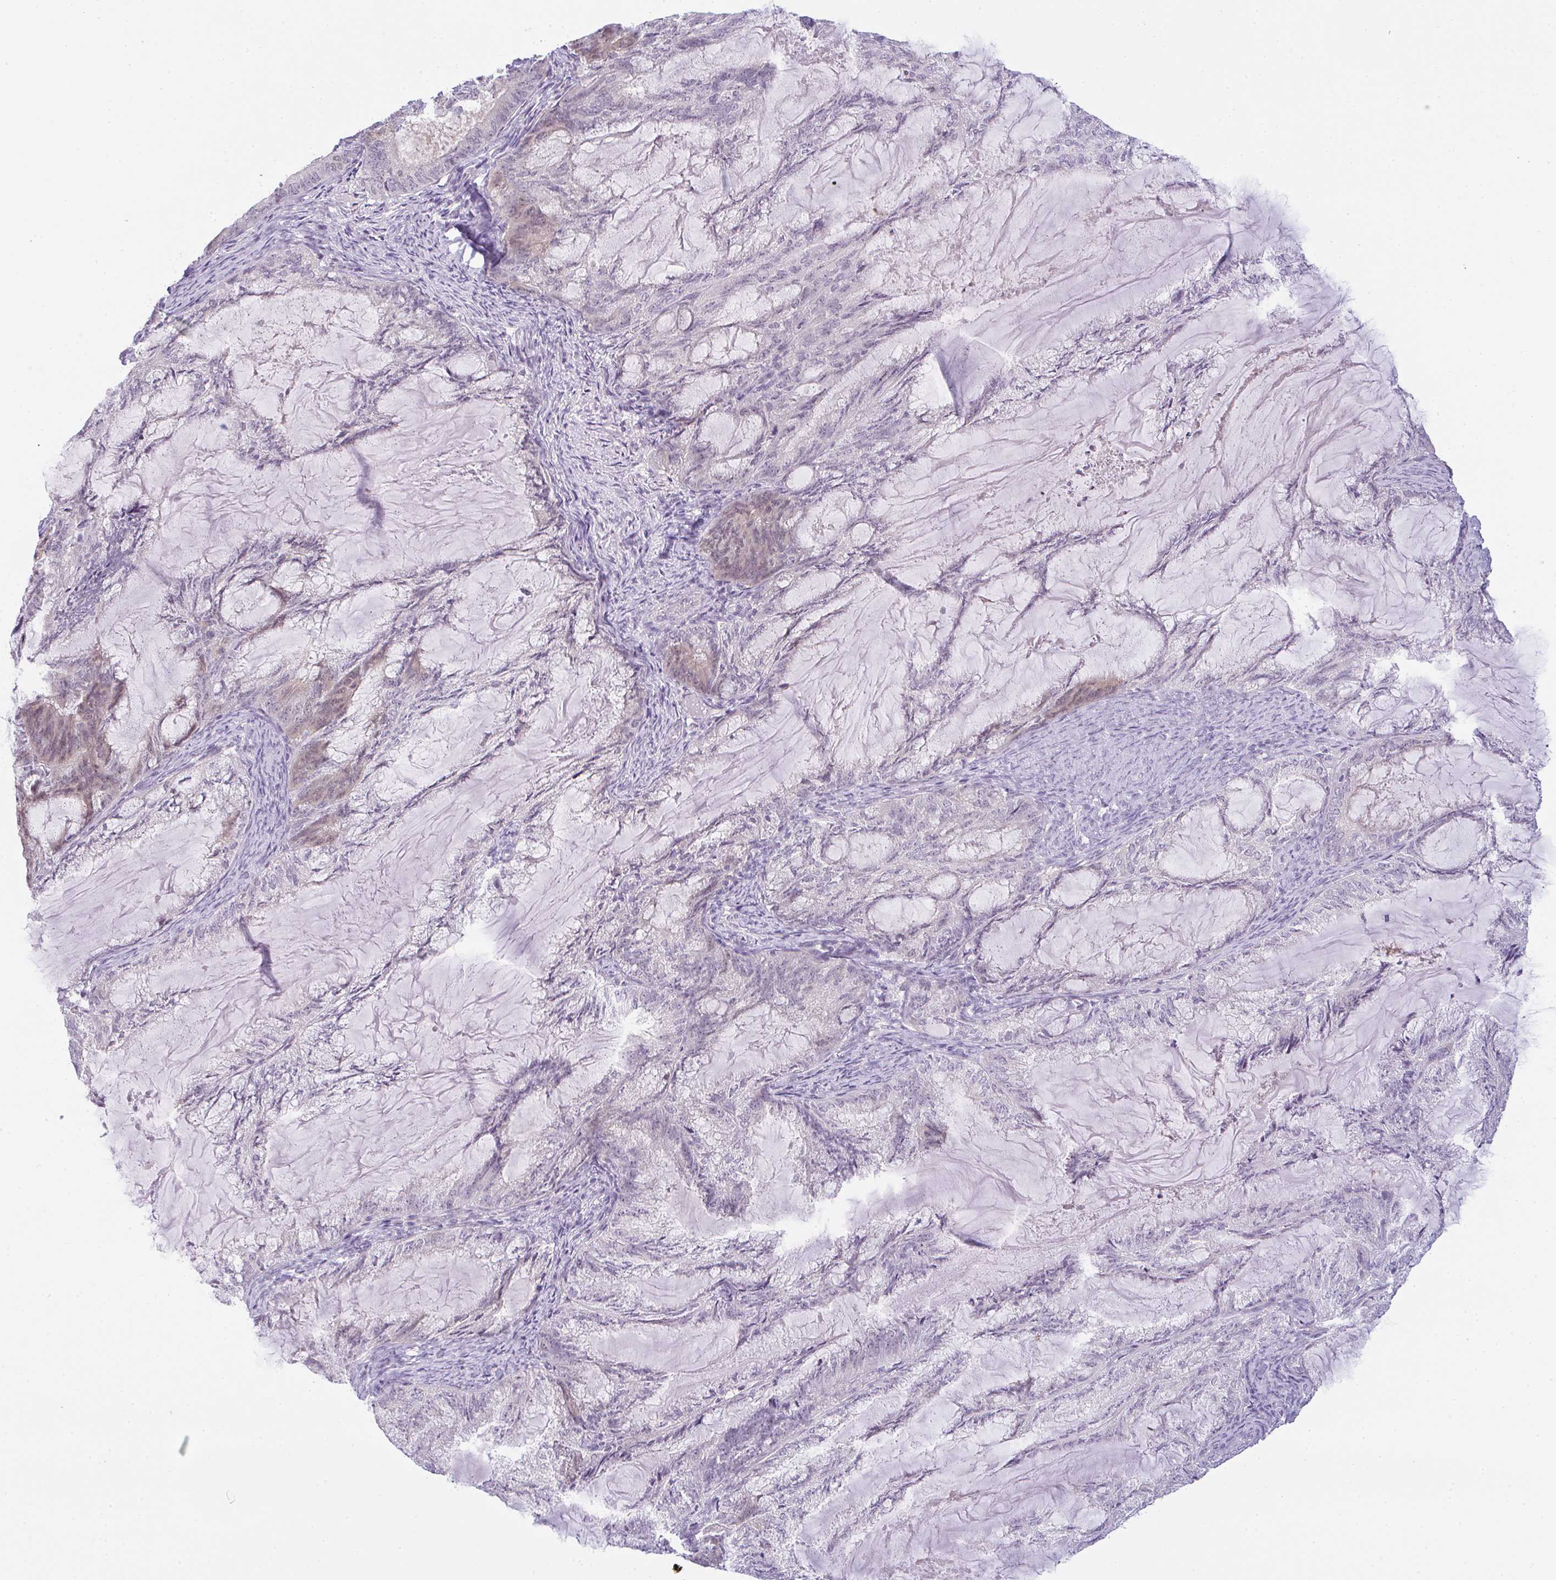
{"staining": {"intensity": "weak", "quantity": "25%-75%", "location": "nuclear"}, "tissue": "endometrial cancer", "cell_type": "Tumor cells", "image_type": "cancer", "snomed": [{"axis": "morphology", "description": "Adenocarcinoma, NOS"}, {"axis": "topography", "description": "Endometrium"}], "caption": "Immunohistochemistry (DAB) staining of human adenocarcinoma (endometrial) reveals weak nuclear protein expression in approximately 25%-75% of tumor cells.", "gene": "CSE1L", "patient": {"sex": "female", "age": 86}}